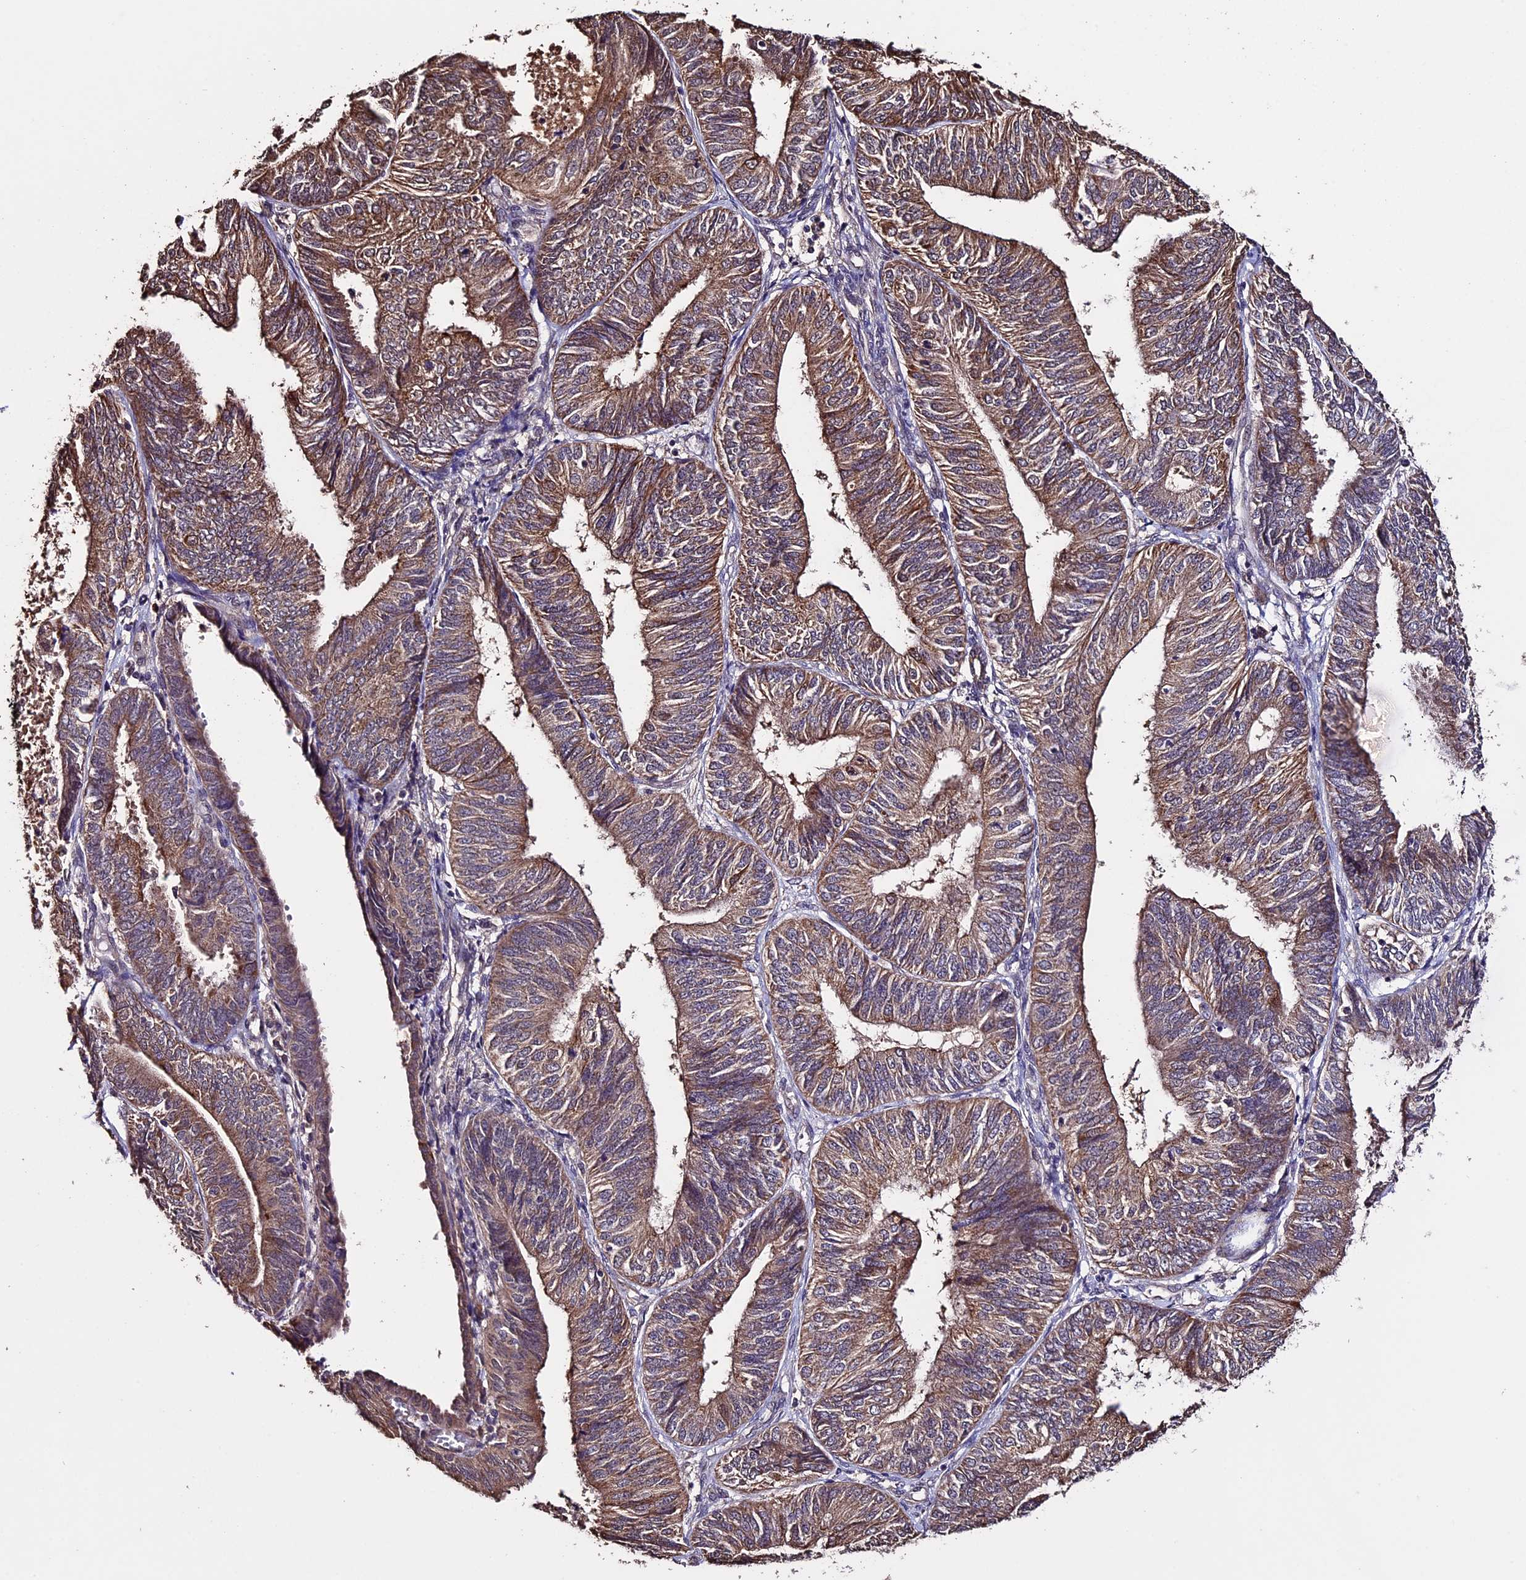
{"staining": {"intensity": "moderate", "quantity": ">75%", "location": "cytoplasmic/membranous"}, "tissue": "endometrial cancer", "cell_type": "Tumor cells", "image_type": "cancer", "snomed": [{"axis": "morphology", "description": "Adenocarcinoma, NOS"}, {"axis": "topography", "description": "Endometrium"}], "caption": "Protein staining shows moderate cytoplasmic/membranous expression in about >75% of tumor cells in endometrial cancer. Nuclei are stained in blue.", "gene": "DIS3L", "patient": {"sex": "female", "age": 58}}